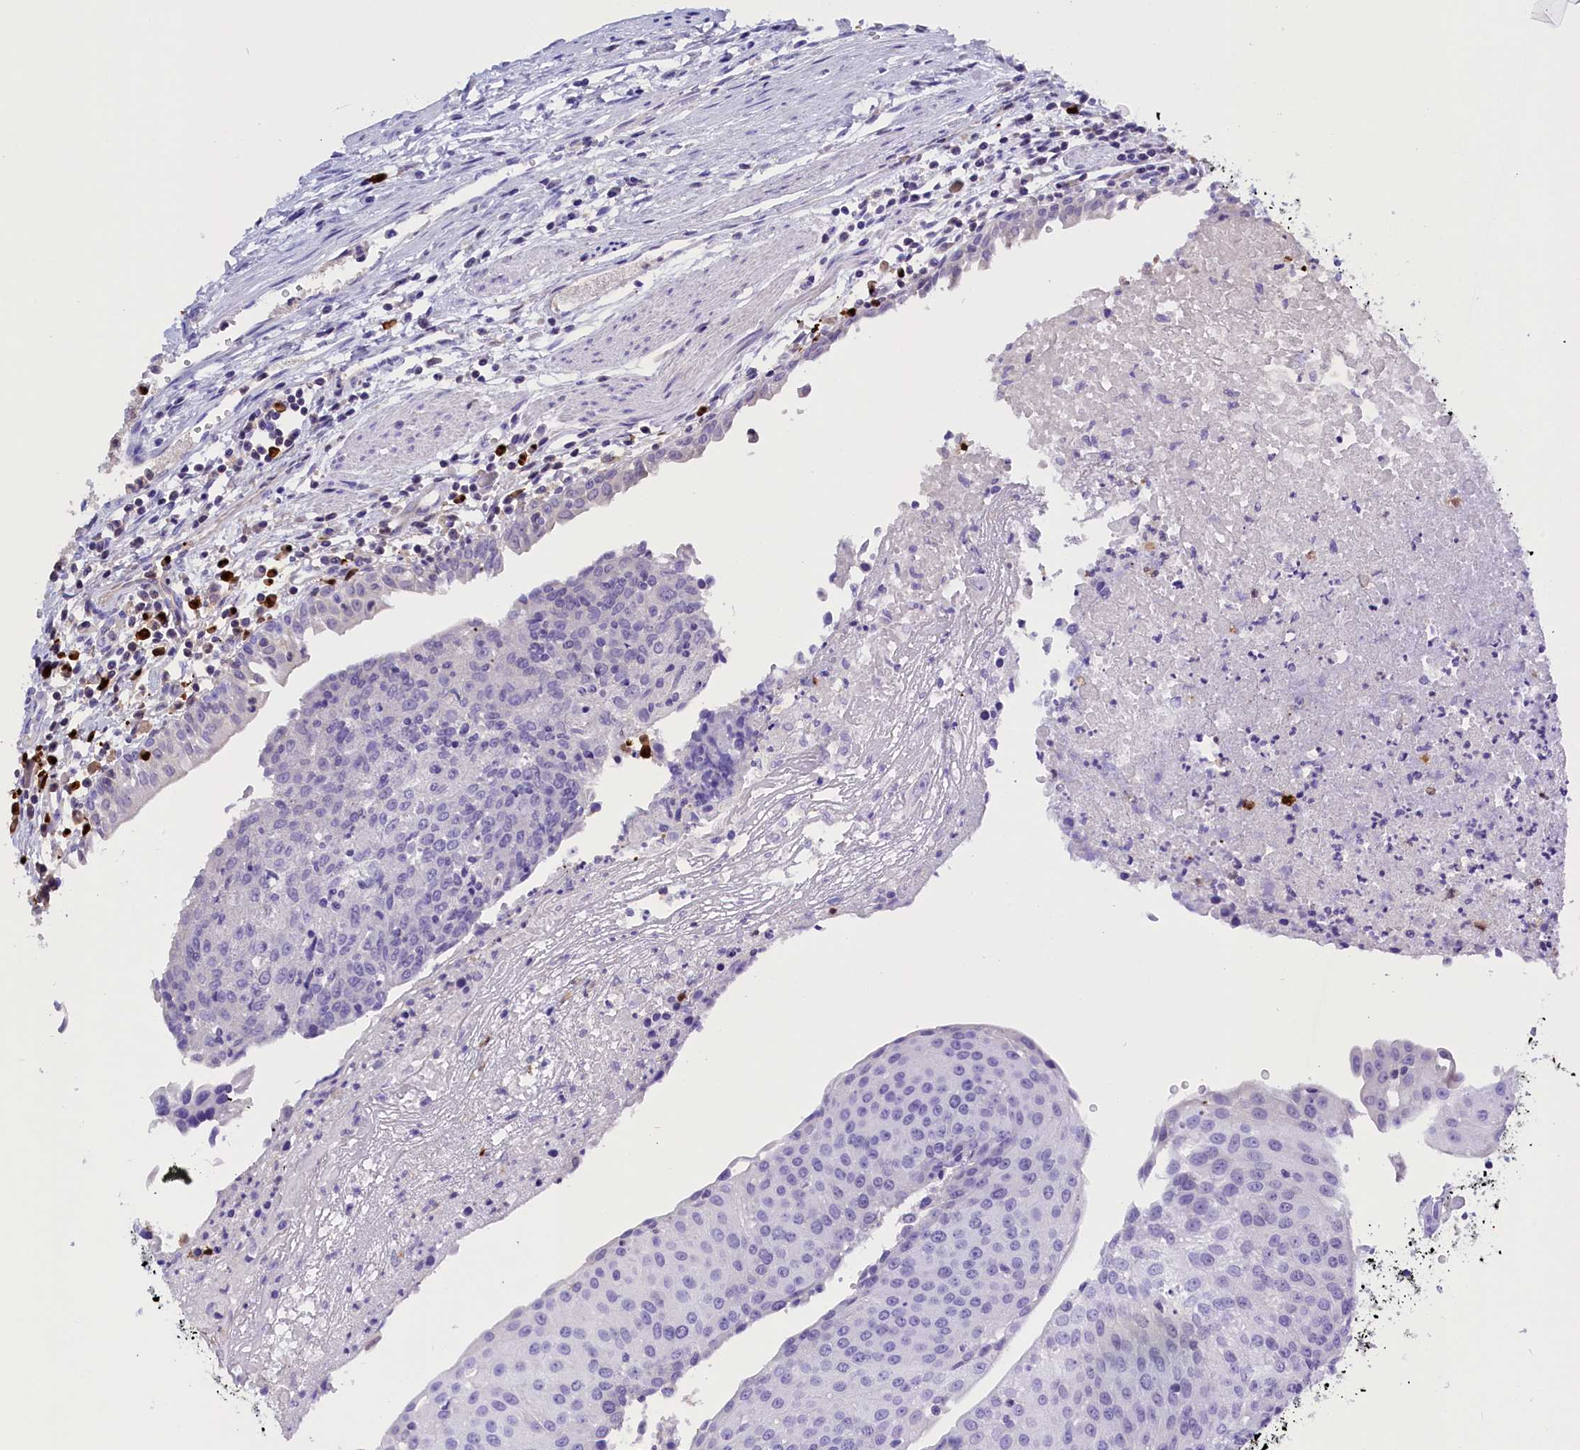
{"staining": {"intensity": "negative", "quantity": "none", "location": "none"}, "tissue": "urothelial cancer", "cell_type": "Tumor cells", "image_type": "cancer", "snomed": [{"axis": "morphology", "description": "Urothelial carcinoma, High grade"}, {"axis": "topography", "description": "Urinary bladder"}], "caption": "Tumor cells are negative for protein expression in human urothelial cancer. (Stains: DAB (3,3'-diaminobenzidine) immunohistochemistry (IHC) with hematoxylin counter stain, Microscopy: brightfield microscopy at high magnification).", "gene": "CLC", "patient": {"sex": "female", "age": 85}}